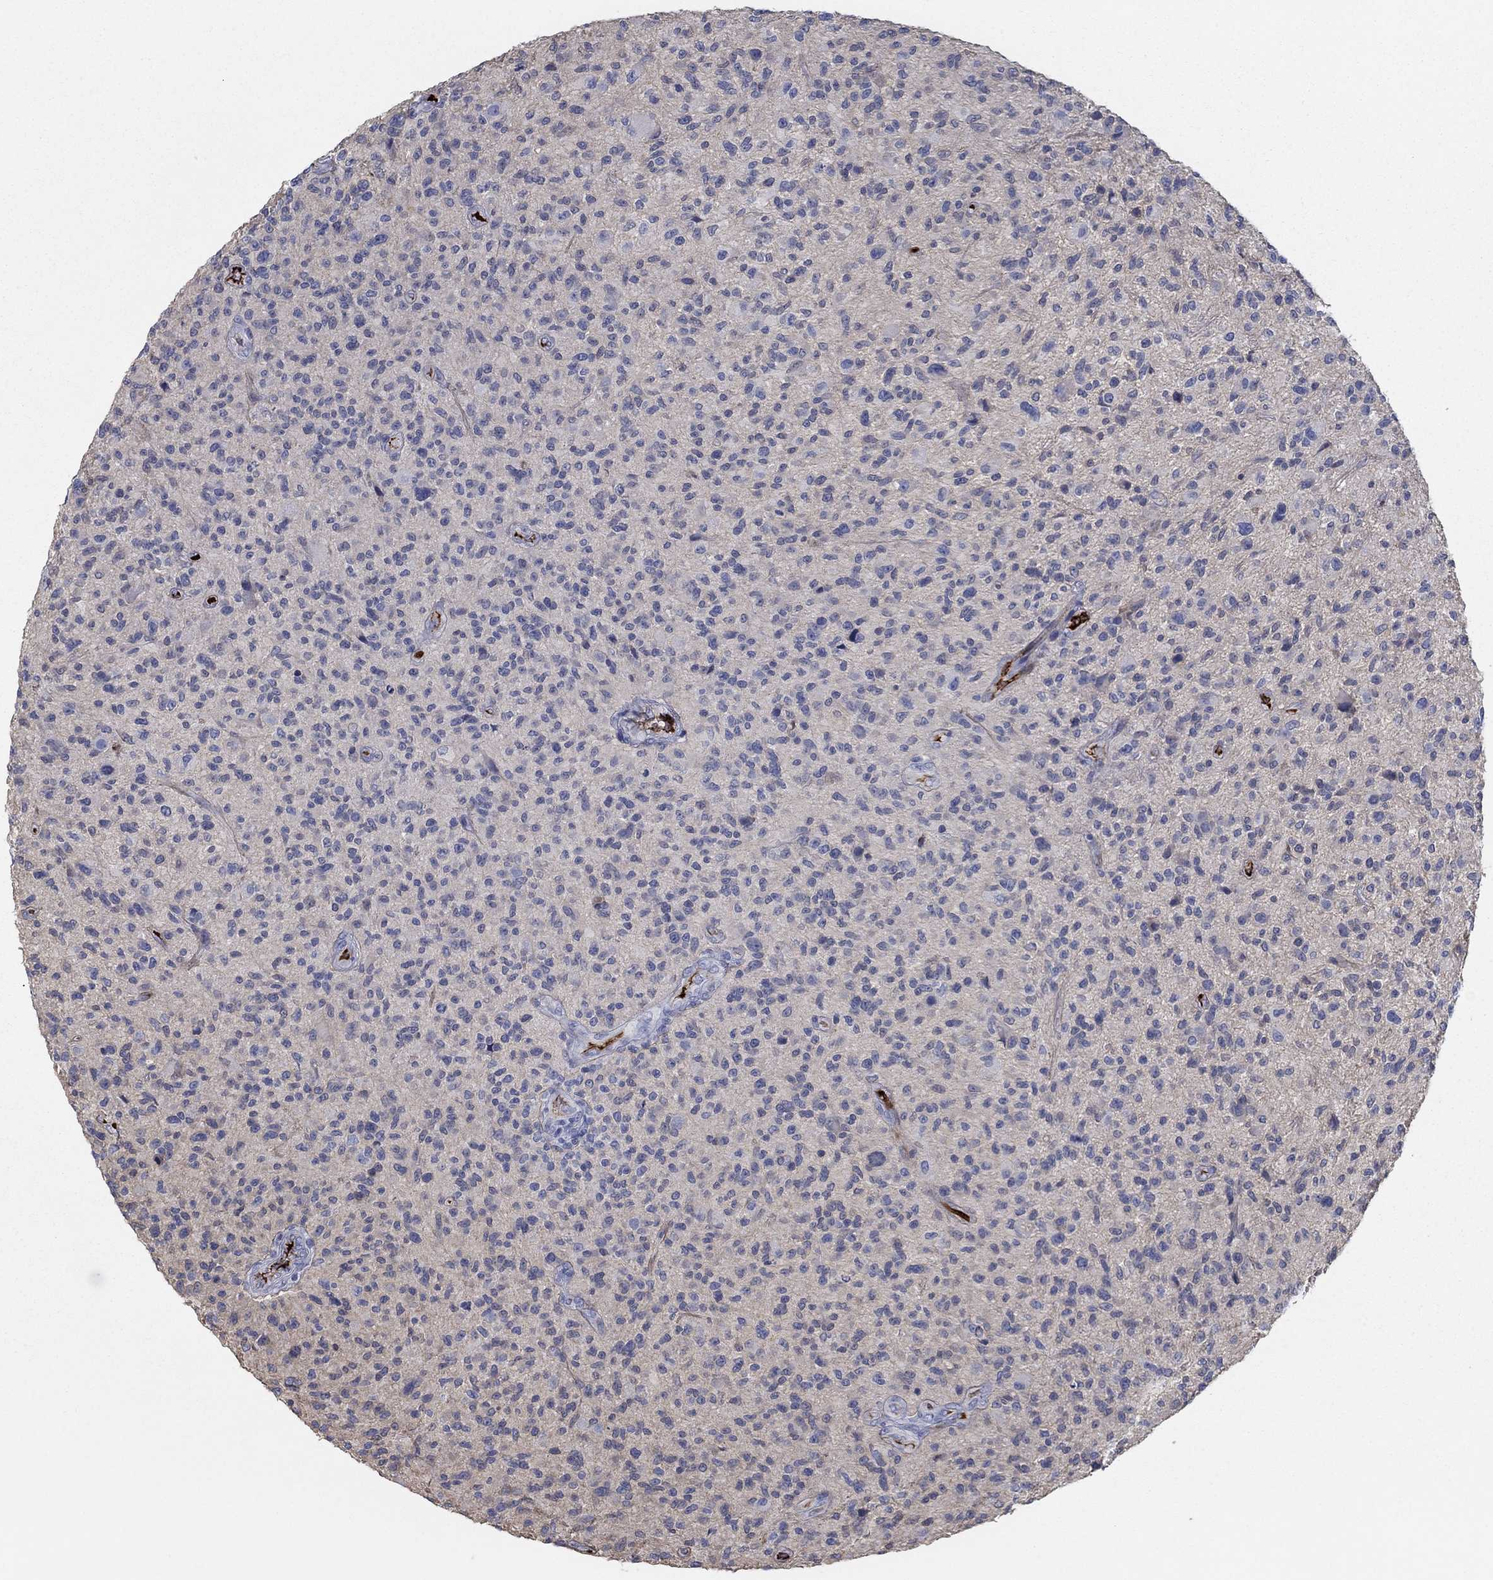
{"staining": {"intensity": "negative", "quantity": "none", "location": "none"}, "tissue": "glioma", "cell_type": "Tumor cells", "image_type": "cancer", "snomed": [{"axis": "morphology", "description": "Glioma, malignant, High grade"}, {"axis": "topography", "description": "Brain"}], "caption": "Immunohistochemical staining of glioma demonstrates no significant expression in tumor cells.", "gene": "APOC3", "patient": {"sex": "male", "age": 47}}